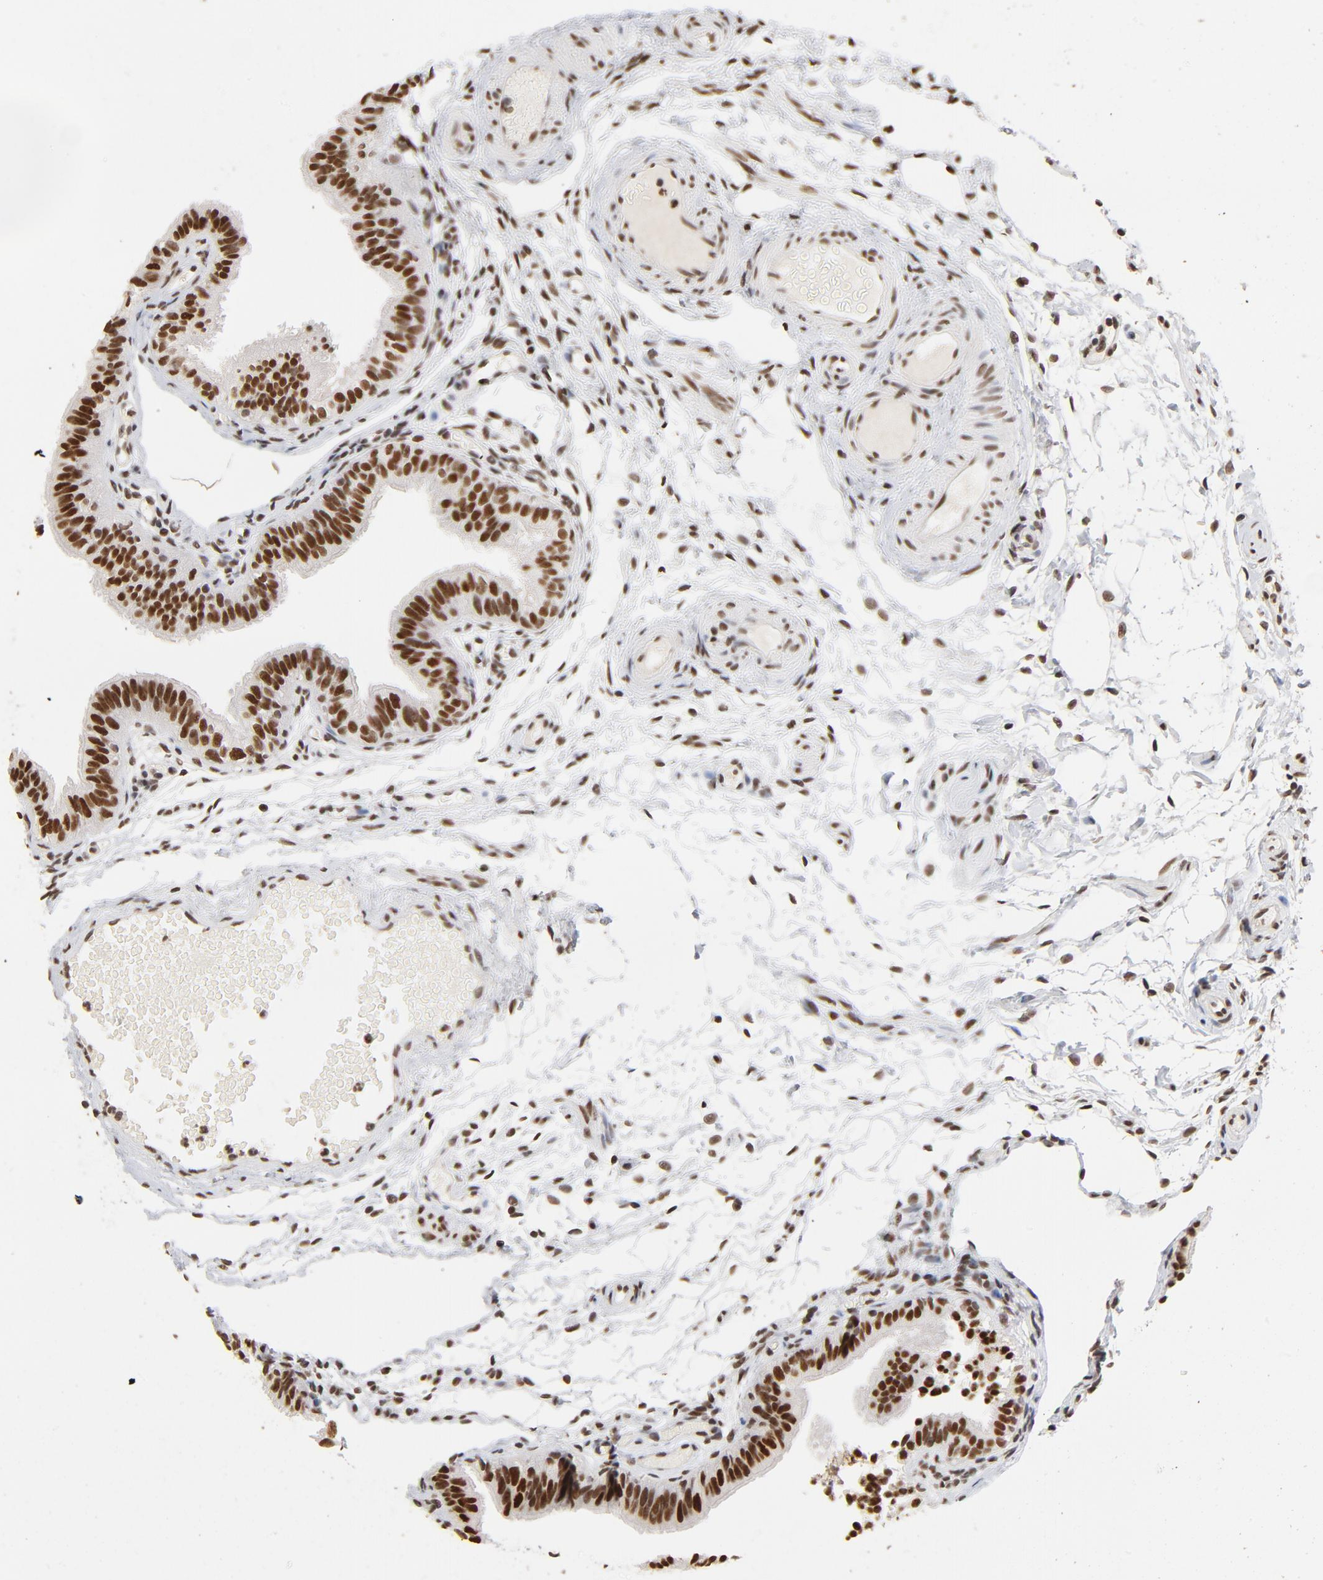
{"staining": {"intensity": "strong", "quantity": ">75%", "location": "nuclear"}, "tissue": "fallopian tube", "cell_type": "Glandular cells", "image_type": "normal", "snomed": [{"axis": "morphology", "description": "Normal tissue, NOS"}, {"axis": "morphology", "description": "Dermoid, NOS"}, {"axis": "topography", "description": "Fallopian tube"}], "caption": "A high amount of strong nuclear expression is identified in approximately >75% of glandular cells in benign fallopian tube.", "gene": "TP53BP1", "patient": {"sex": "female", "age": 33}}